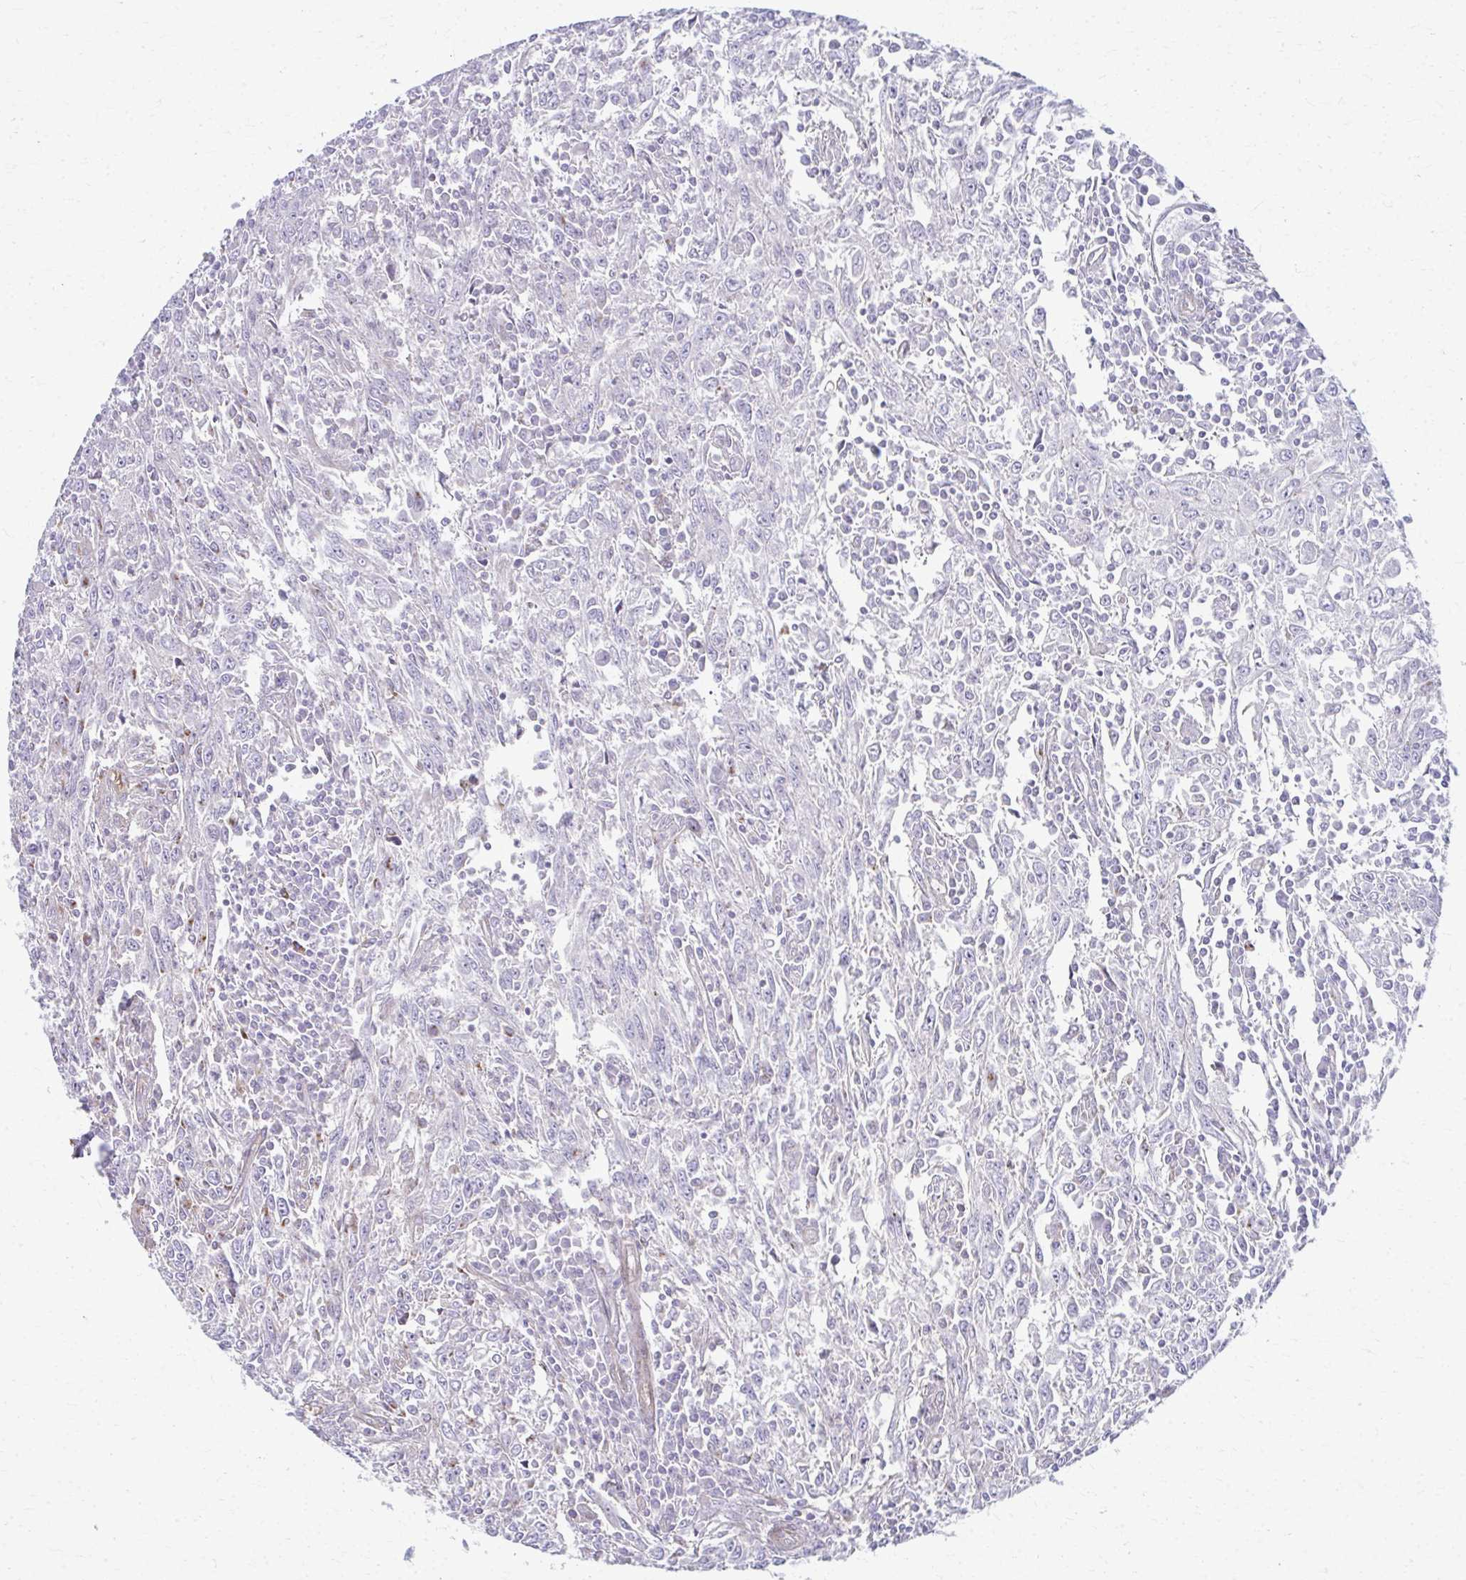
{"staining": {"intensity": "negative", "quantity": "none", "location": "none"}, "tissue": "breast cancer", "cell_type": "Tumor cells", "image_type": "cancer", "snomed": [{"axis": "morphology", "description": "Duct carcinoma"}, {"axis": "topography", "description": "Breast"}], "caption": "Image shows no protein staining in tumor cells of breast cancer (invasive ductal carcinoma) tissue. (IHC, brightfield microscopy, high magnification).", "gene": "LRRC4B", "patient": {"sex": "female", "age": 50}}